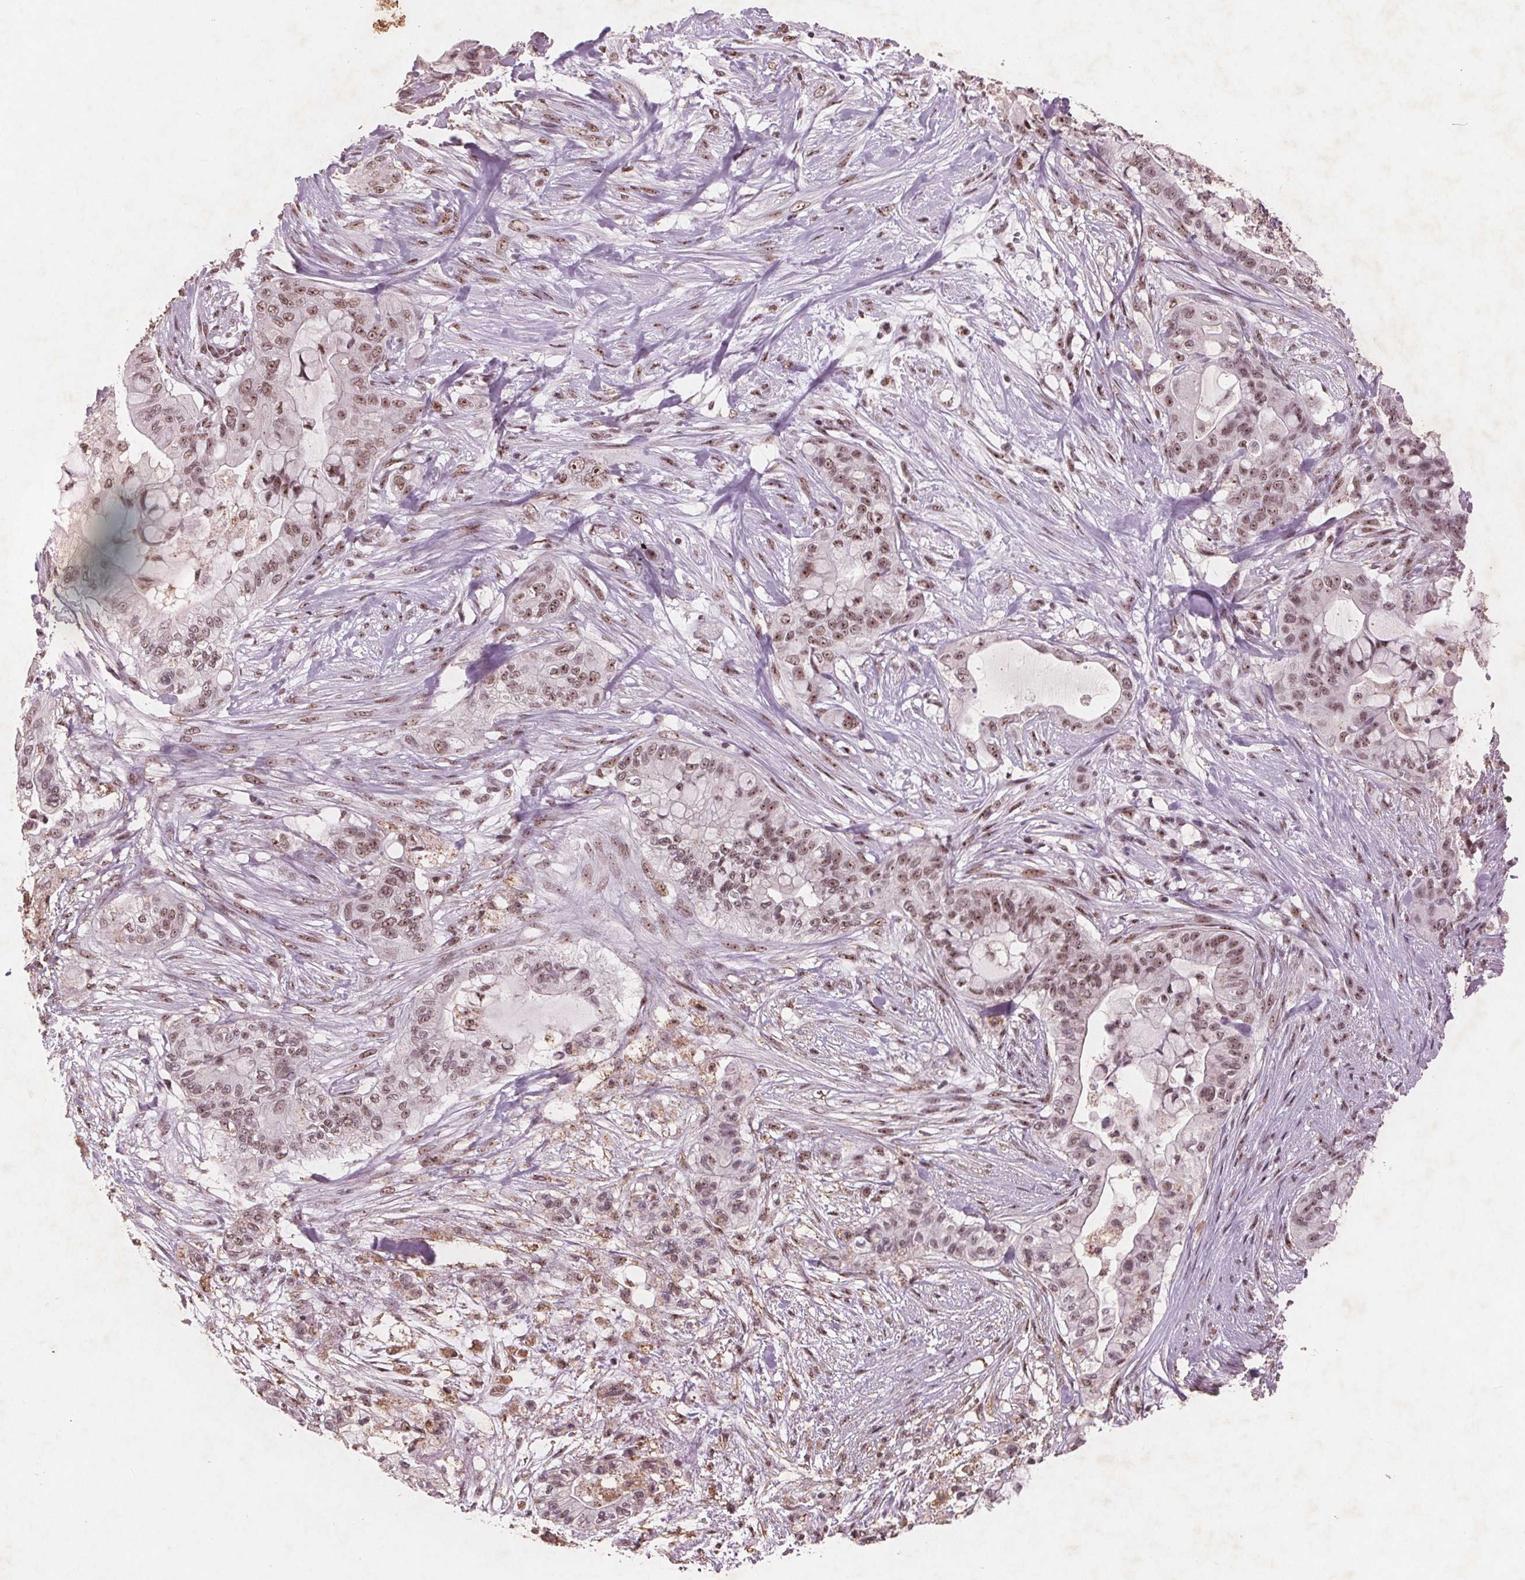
{"staining": {"intensity": "moderate", "quantity": ">75%", "location": "nuclear"}, "tissue": "pancreatic cancer", "cell_type": "Tumor cells", "image_type": "cancer", "snomed": [{"axis": "morphology", "description": "Adenocarcinoma, NOS"}, {"axis": "topography", "description": "Pancreas"}], "caption": "The histopathology image demonstrates immunohistochemical staining of pancreatic adenocarcinoma. There is moderate nuclear positivity is identified in about >75% of tumor cells.", "gene": "RPS6KA2", "patient": {"sex": "male", "age": 71}}